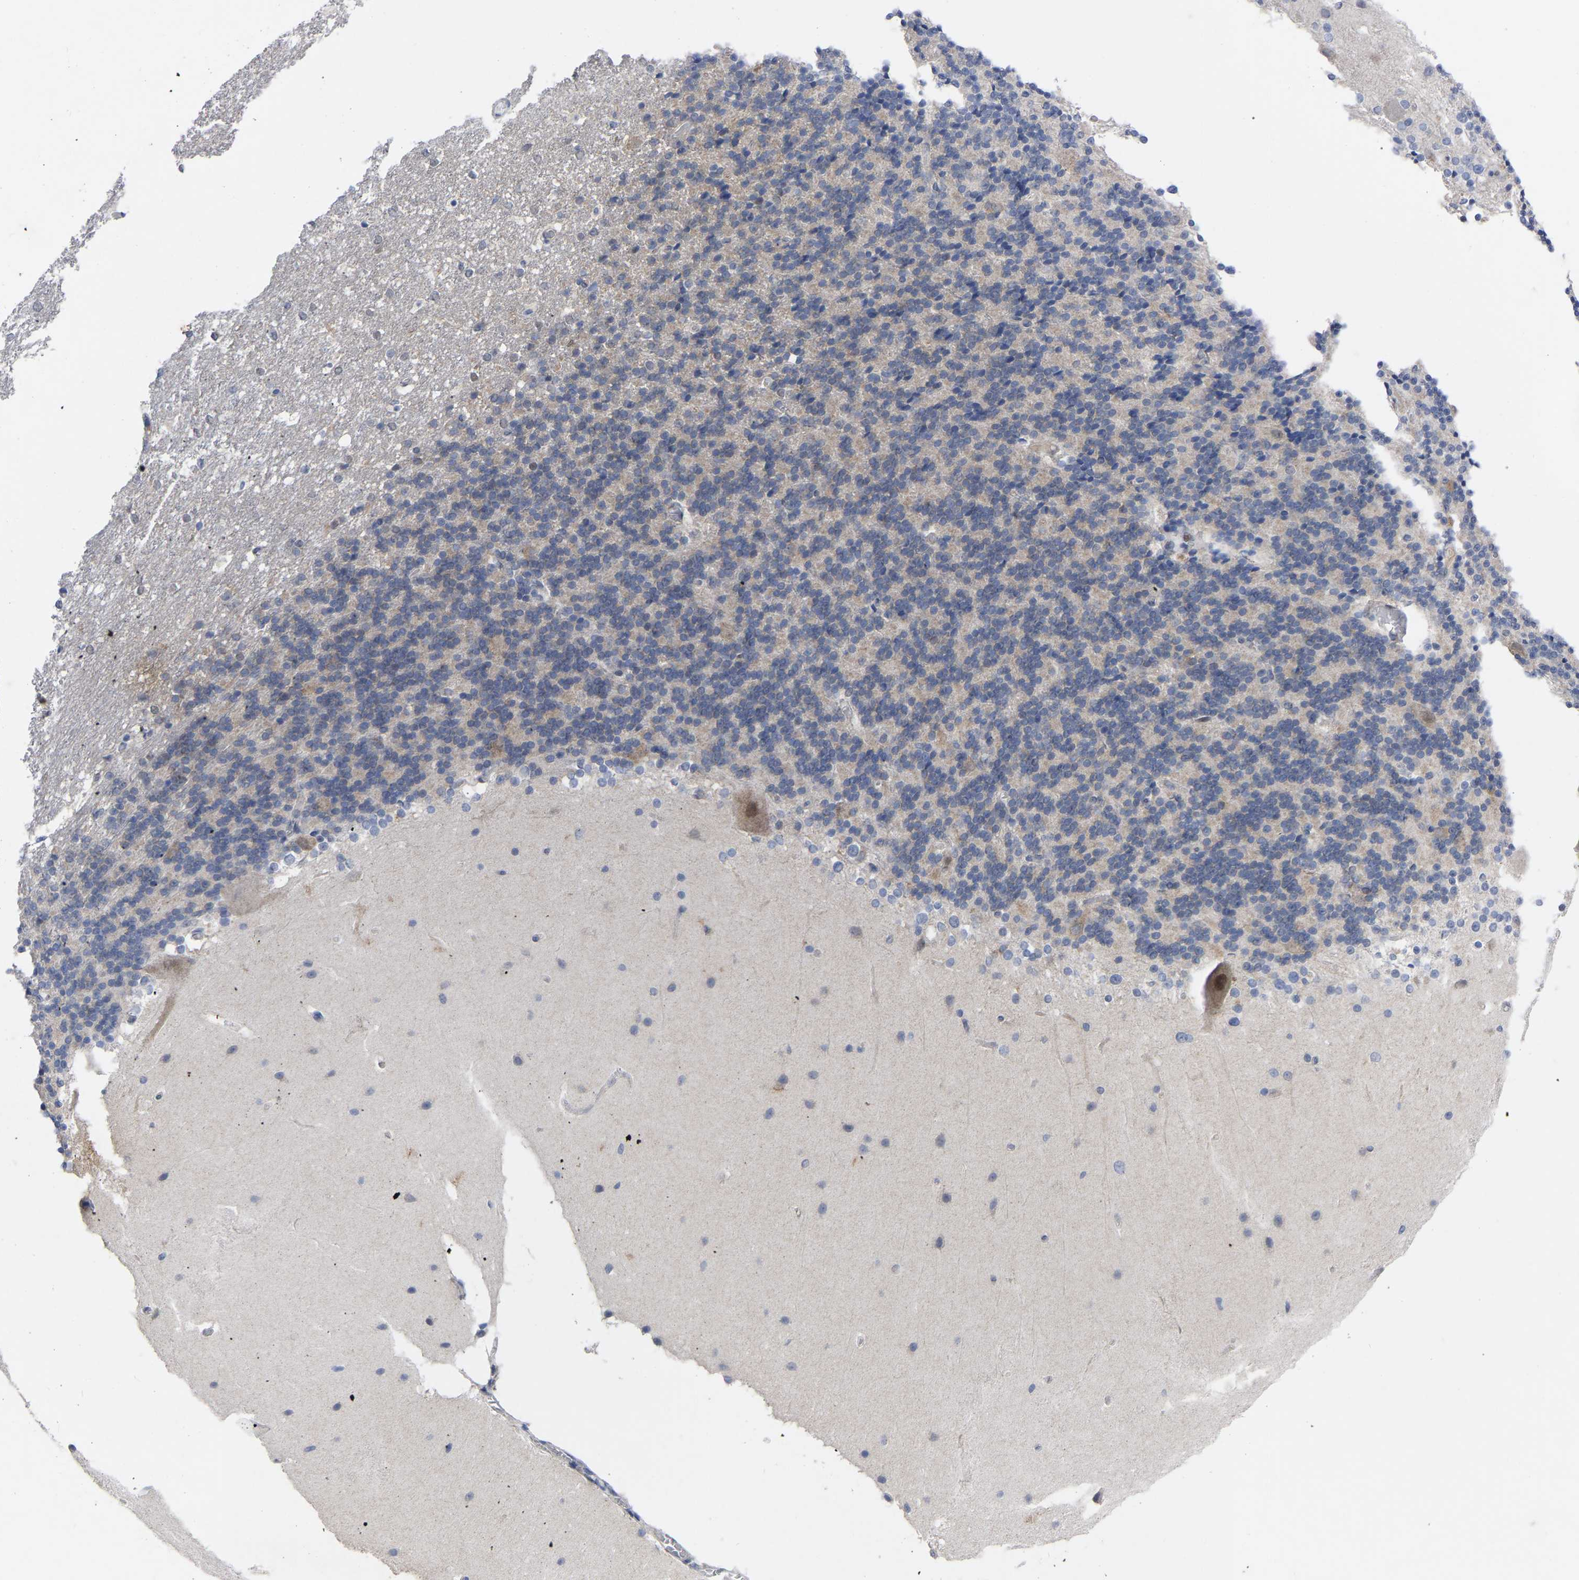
{"staining": {"intensity": "negative", "quantity": "none", "location": "none"}, "tissue": "cerebellum", "cell_type": "Cells in granular layer", "image_type": "normal", "snomed": [{"axis": "morphology", "description": "Normal tissue, NOS"}, {"axis": "topography", "description": "Cerebellum"}], "caption": "Cells in granular layer are negative for brown protein staining in benign cerebellum. (Immunohistochemistry (ihc), brightfield microscopy, high magnification).", "gene": "TCP1", "patient": {"sex": "female", "age": 19}}